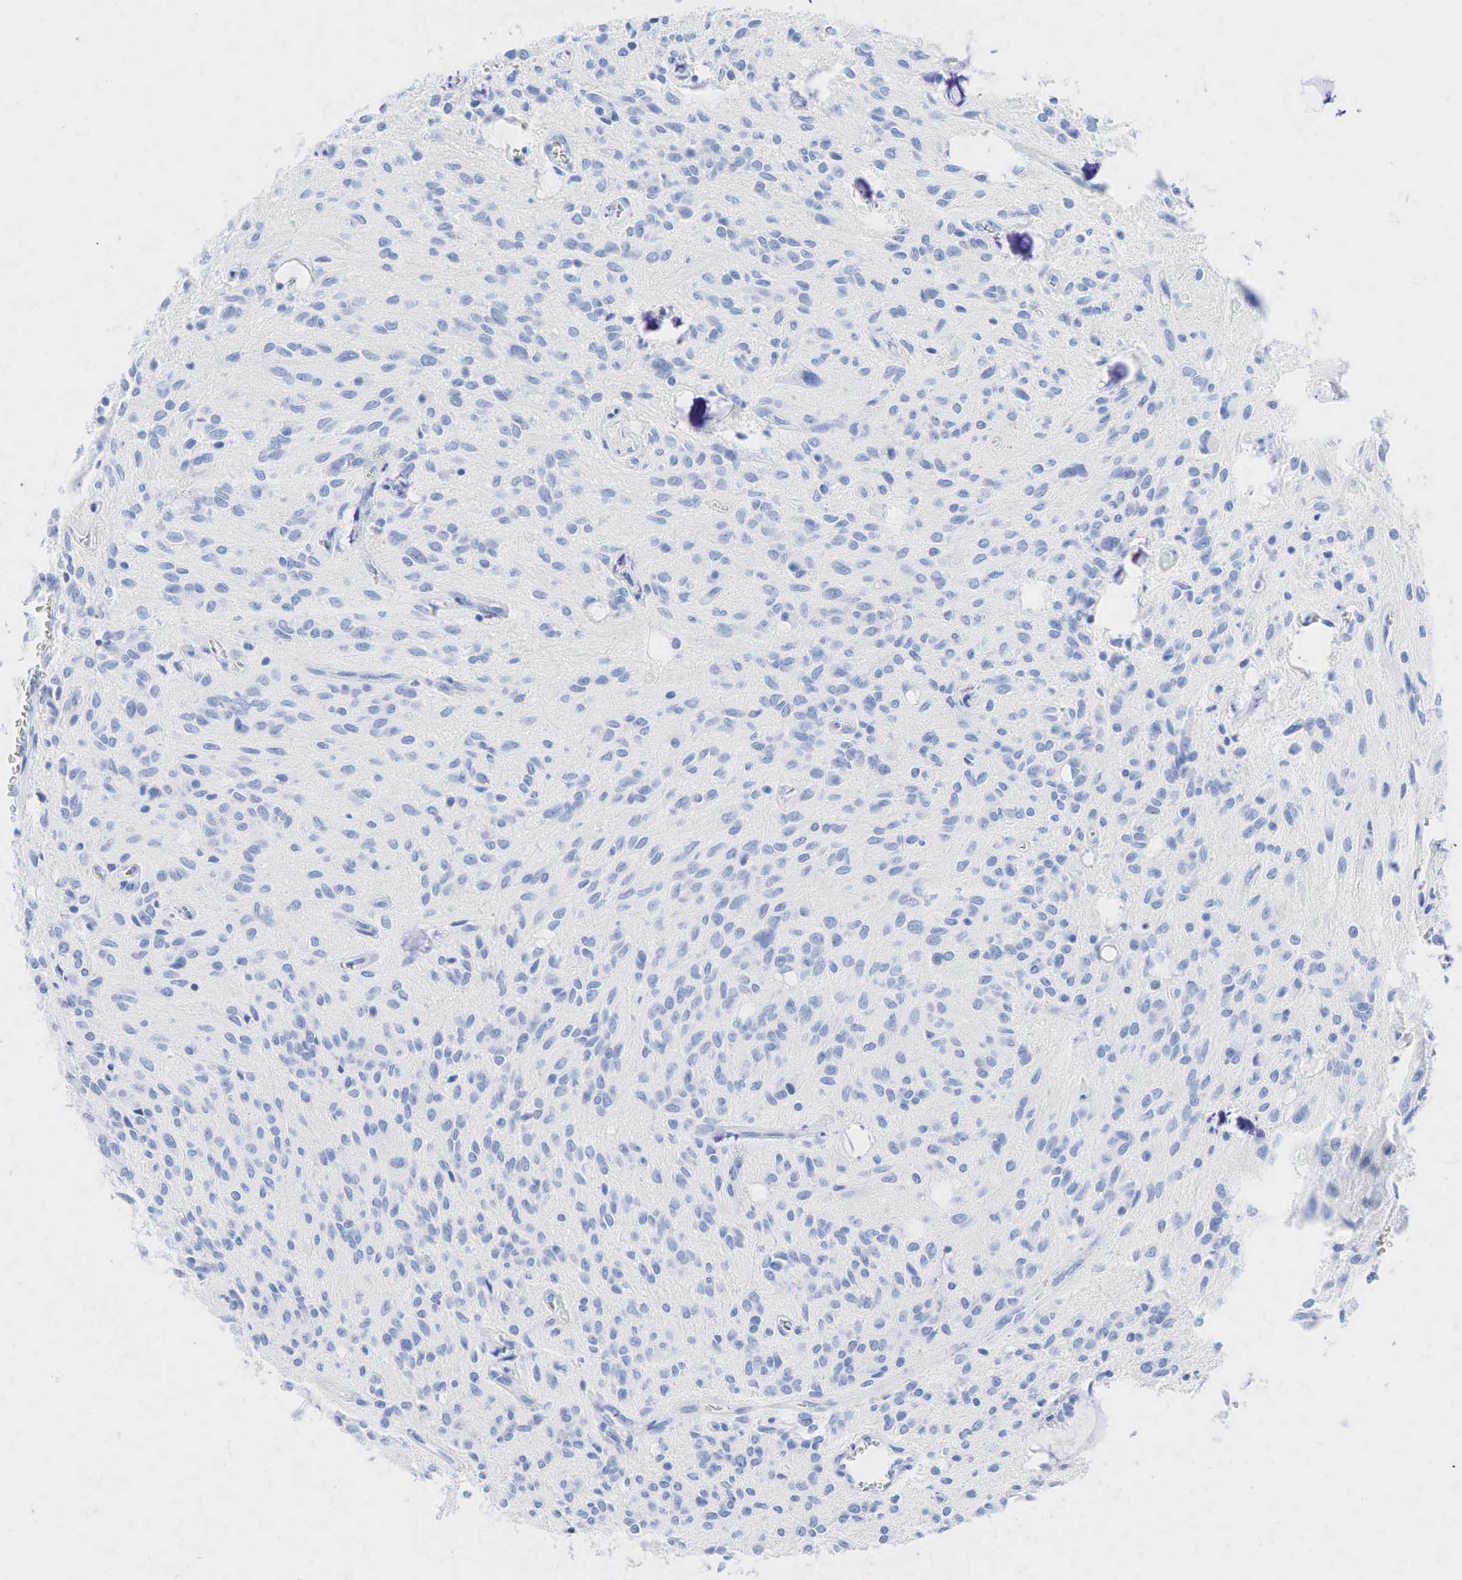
{"staining": {"intensity": "negative", "quantity": "none", "location": "none"}, "tissue": "glioma", "cell_type": "Tumor cells", "image_type": "cancer", "snomed": [{"axis": "morphology", "description": "Glioma, malignant, Low grade"}, {"axis": "topography", "description": "Brain"}], "caption": "IHC image of human glioma stained for a protein (brown), which displays no positivity in tumor cells.", "gene": "INHA", "patient": {"sex": "female", "age": 15}}